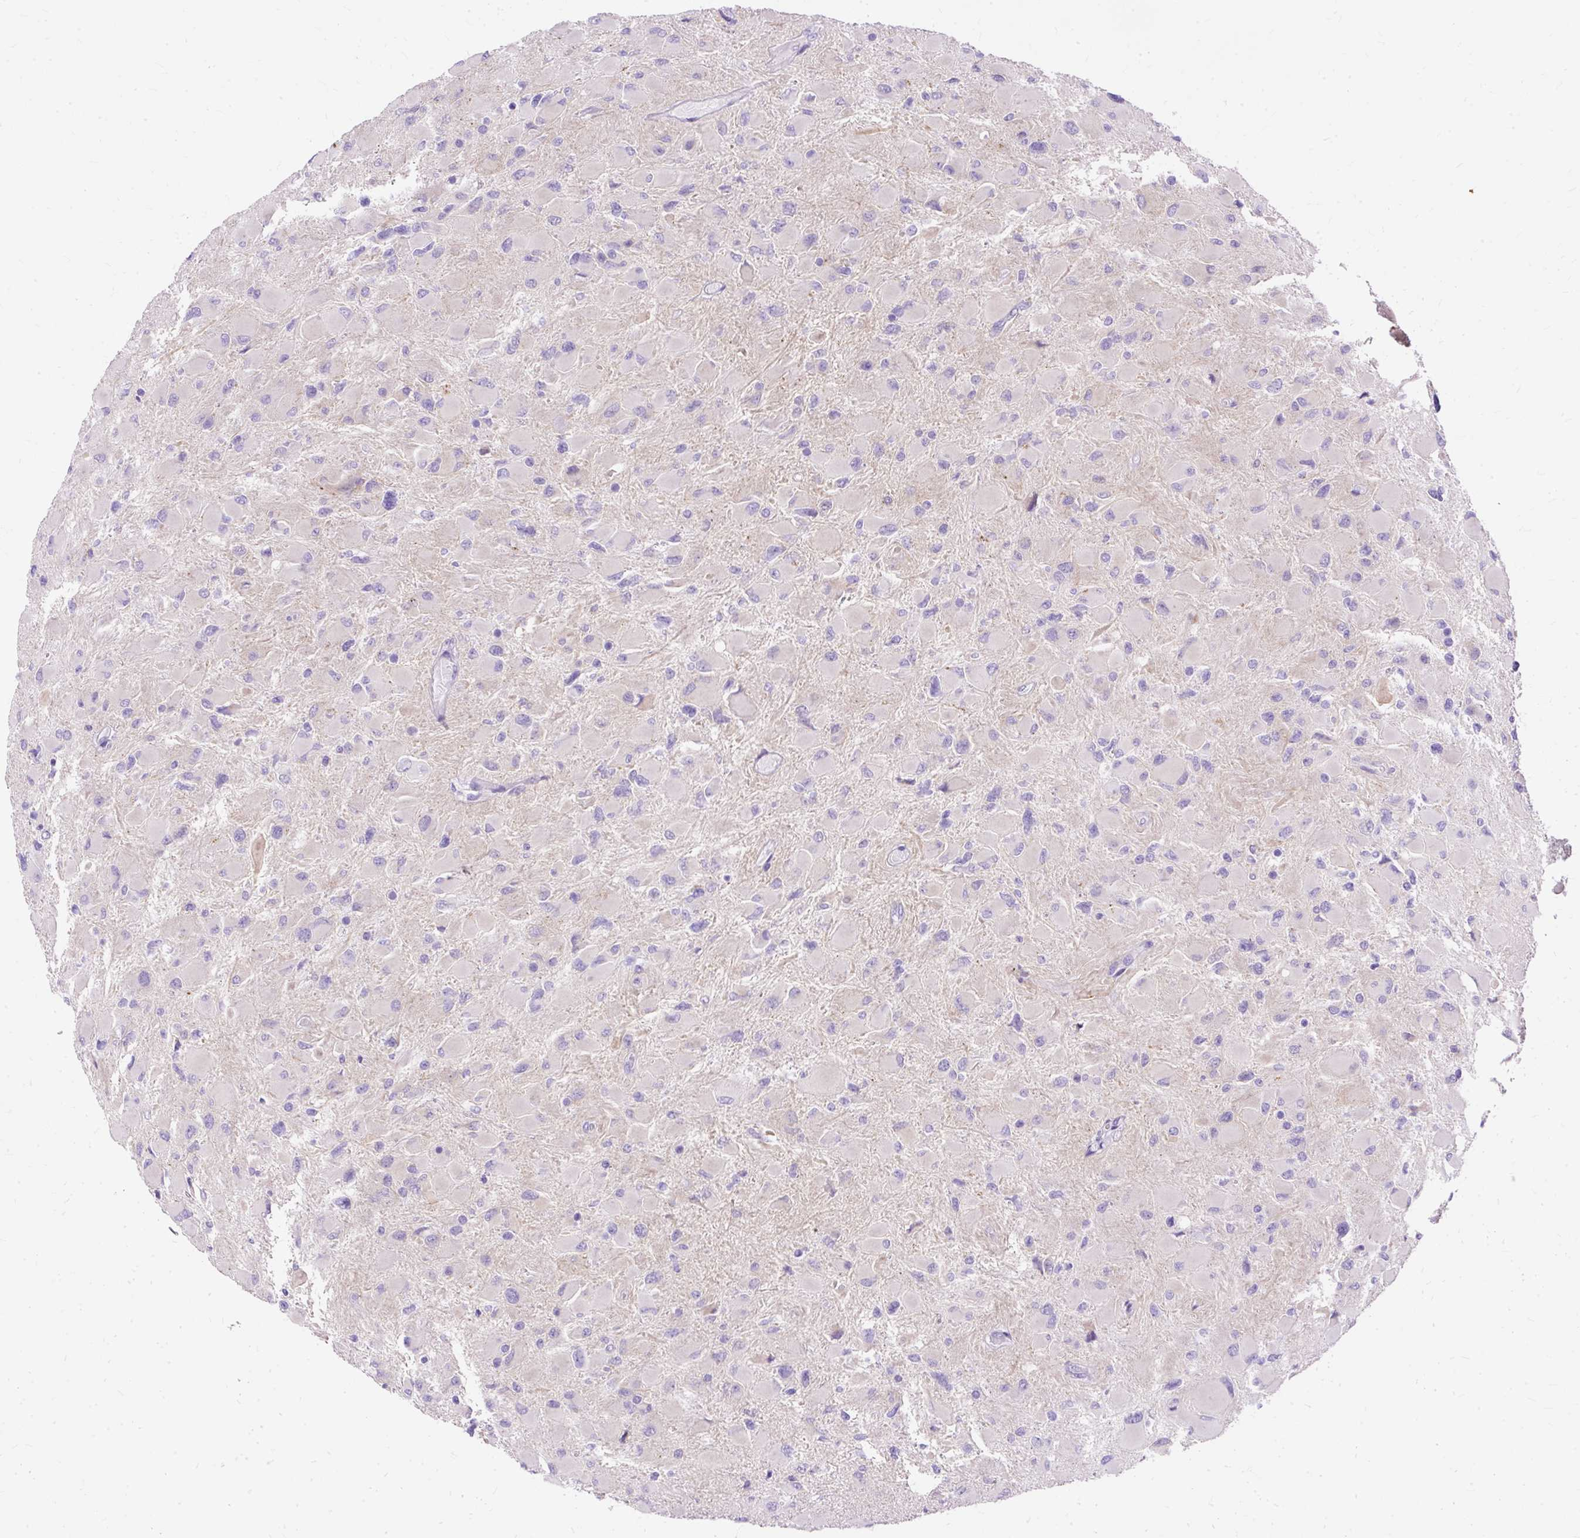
{"staining": {"intensity": "negative", "quantity": "none", "location": "none"}, "tissue": "glioma", "cell_type": "Tumor cells", "image_type": "cancer", "snomed": [{"axis": "morphology", "description": "Glioma, malignant, High grade"}, {"axis": "topography", "description": "Cerebral cortex"}], "caption": "High-grade glioma (malignant) was stained to show a protein in brown. There is no significant positivity in tumor cells.", "gene": "MYO6", "patient": {"sex": "female", "age": 36}}